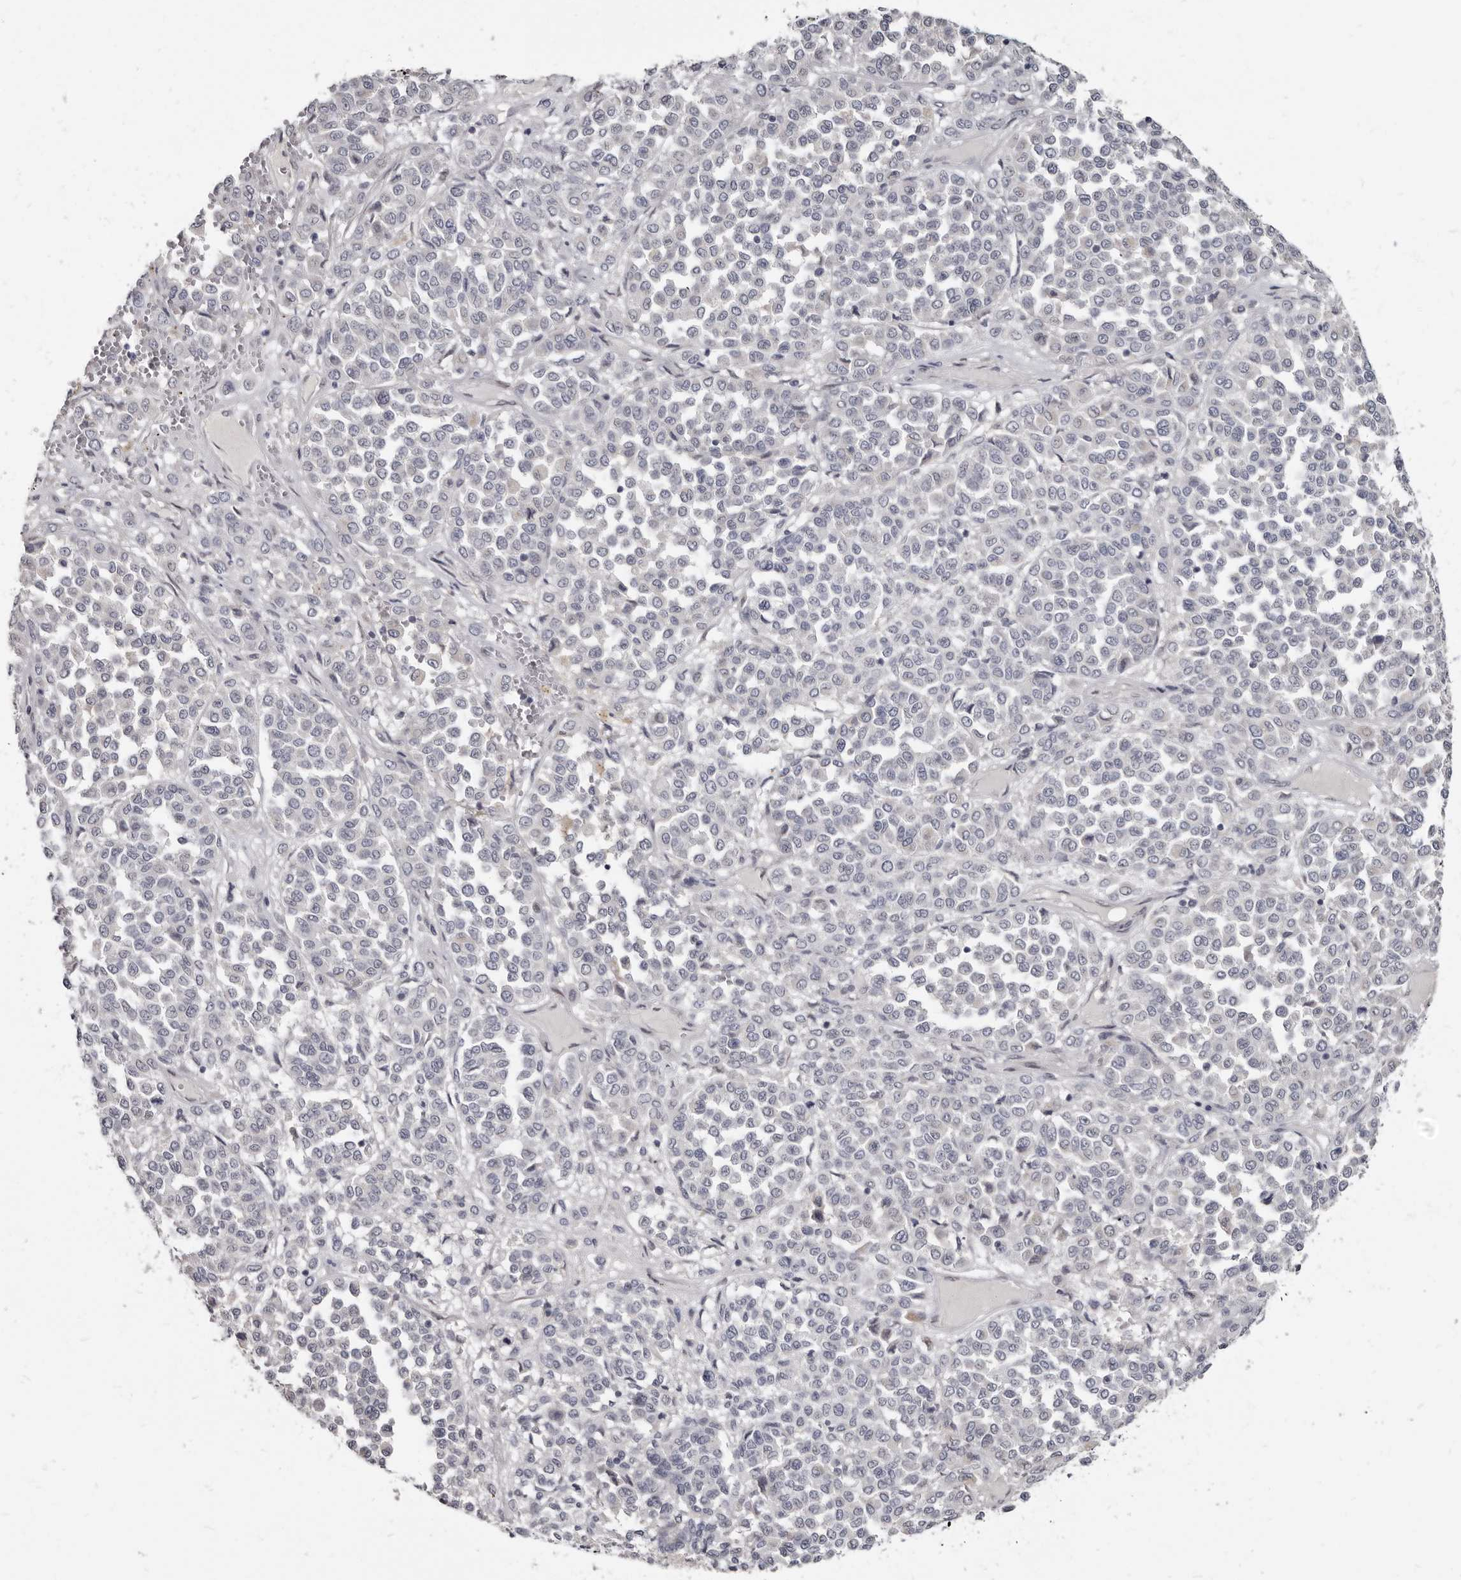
{"staining": {"intensity": "negative", "quantity": "none", "location": "none"}, "tissue": "melanoma", "cell_type": "Tumor cells", "image_type": "cancer", "snomed": [{"axis": "morphology", "description": "Malignant melanoma, Metastatic site"}, {"axis": "topography", "description": "Pancreas"}], "caption": "IHC image of human malignant melanoma (metastatic site) stained for a protein (brown), which reveals no positivity in tumor cells.", "gene": "MRGPRF", "patient": {"sex": "female", "age": 30}}